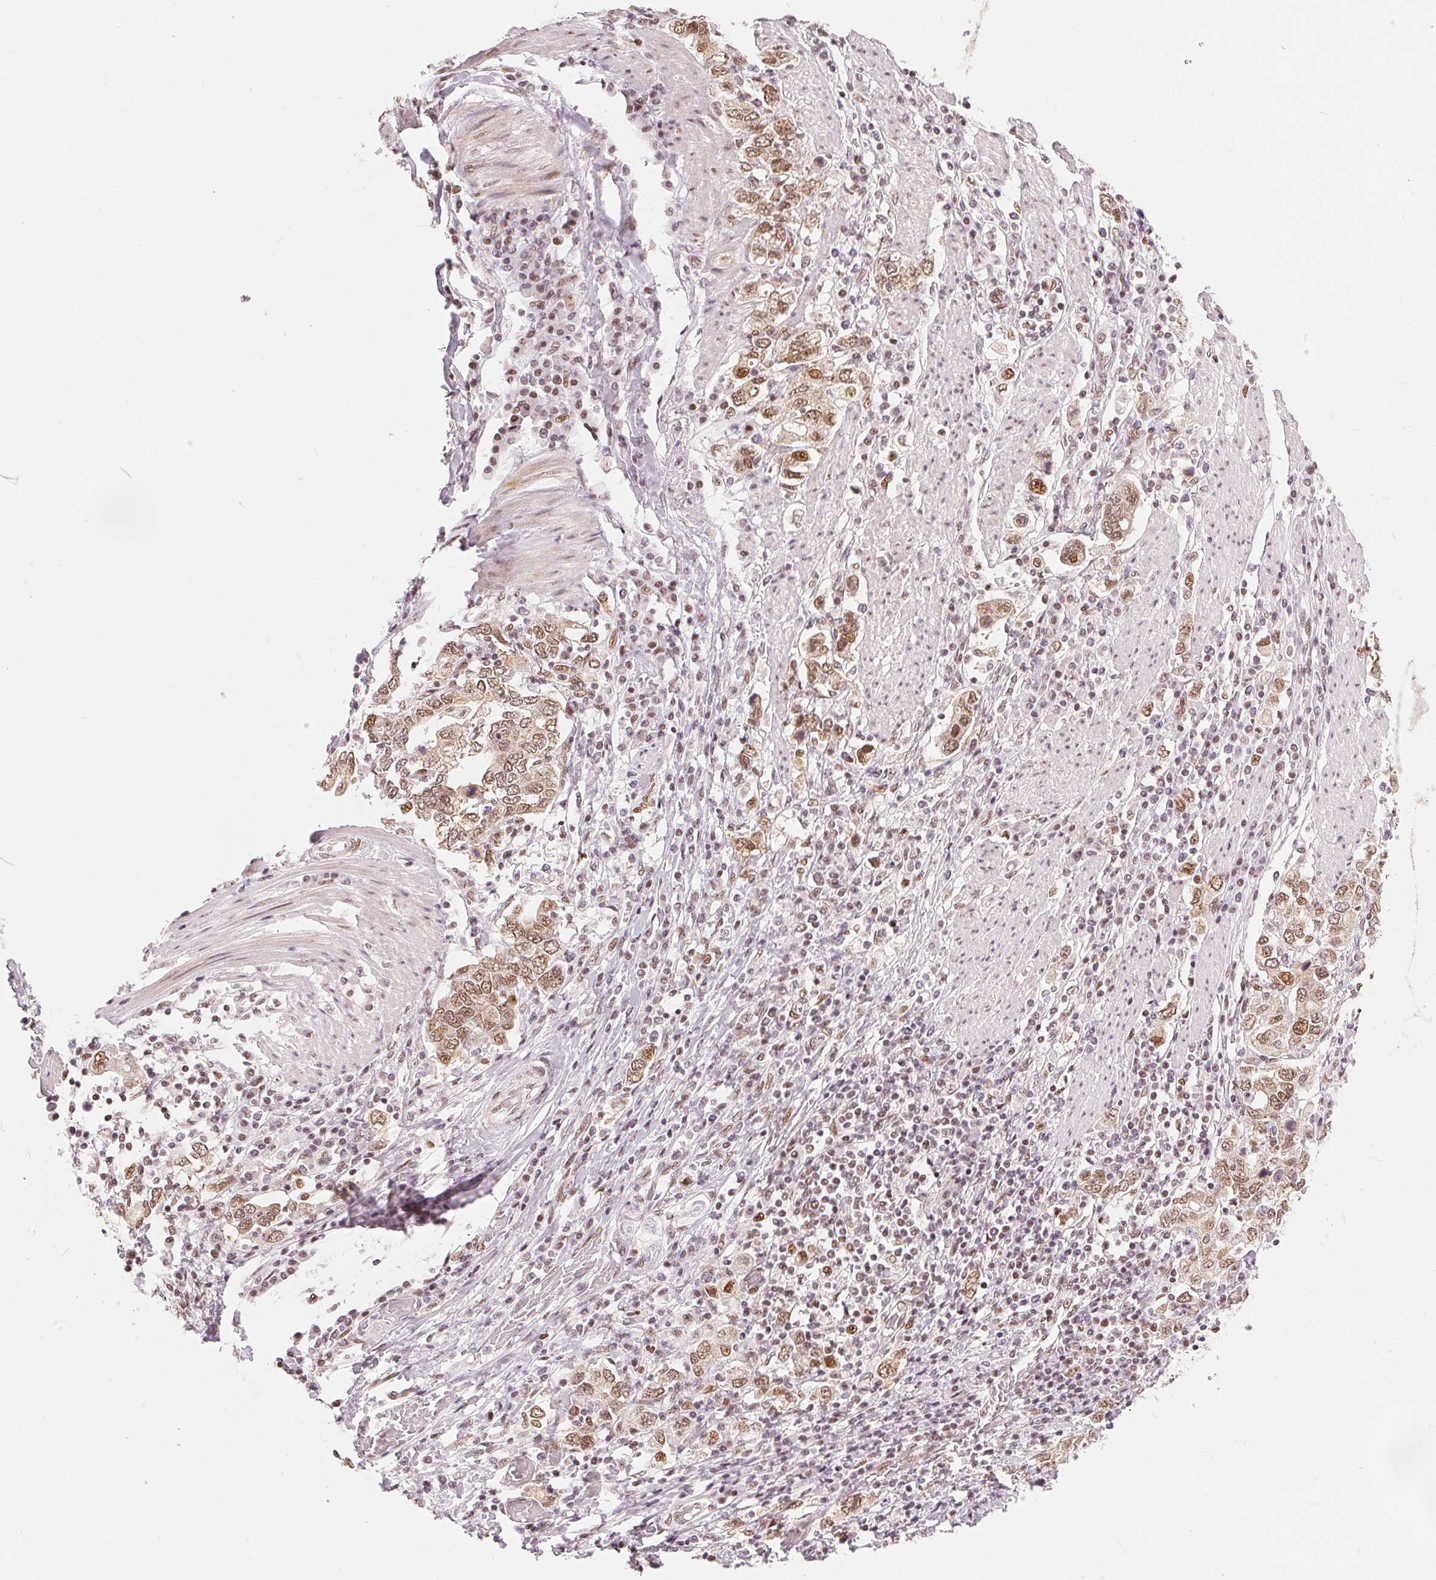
{"staining": {"intensity": "moderate", "quantity": ">75%", "location": "nuclear"}, "tissue": "stomach cancer", "cell_type": "Tumor cells", "image_type": "cancer", "snomed": [{"axis": "morphology", "description": "Adenocarcinoma, NOS"}, {"axis": "topography", "description": "Stomach, upper"}, {"axis": "topography", "description": "Stomach"}], "caption": "Protein staining displays moderate nuclear expression in about >75% of tumor cells in adenocarcinoma (stomach). The staining was performed using DAB, with brown indicating positive protein expression. Nuclei are stained blue with hematoxylin.", "gene": "ZNF703", "patient": {"sex": "male", "age": 62}}